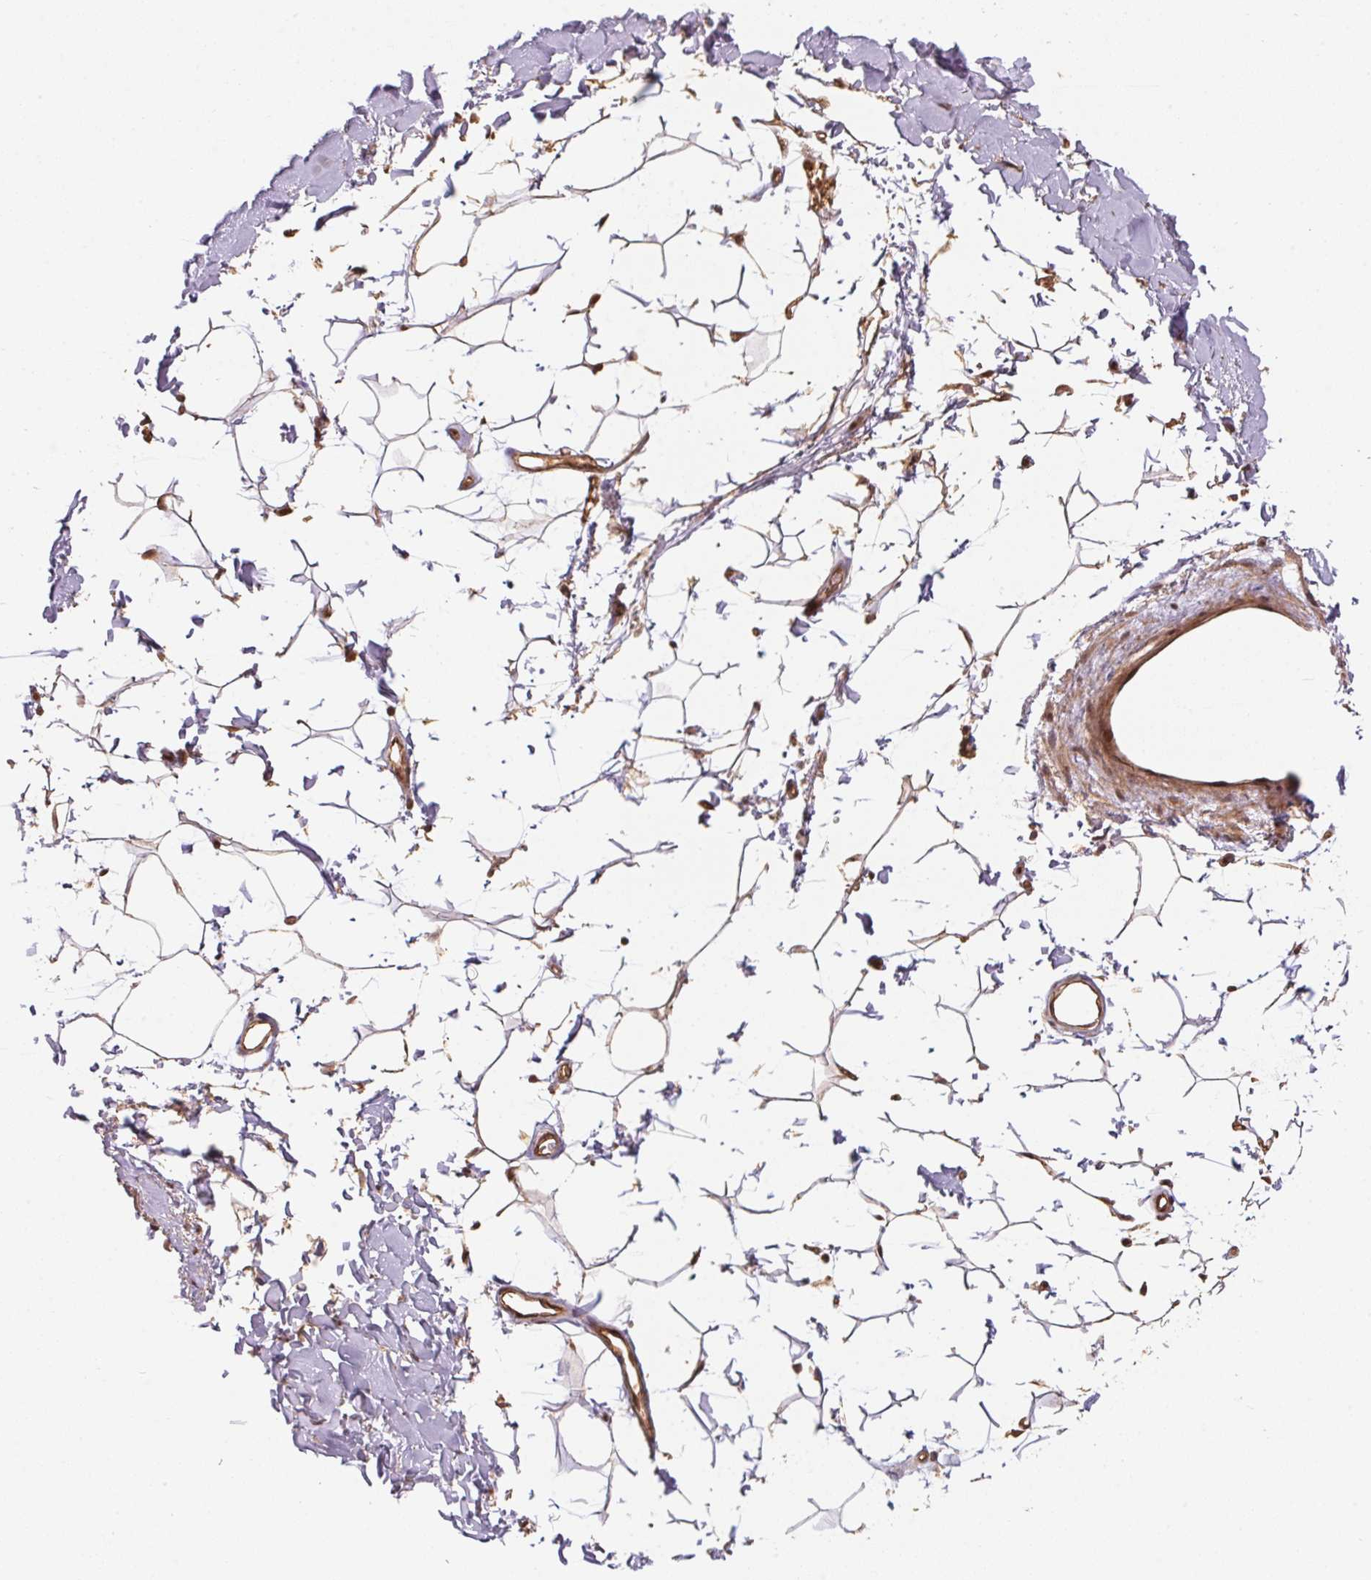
{"staining": {"intensity": "moderate", "quantity": ">75%", "location": "cytoplasmic/membranous"}, "tissue": "adipose tissue", "cell_type": "Adipocytes", "image_type": "normal", "snomed": [{"axis": "morphology", "description": "Normal tissue, NOS"}, {"axis": "topography", "description": "Cartilage tissue"}, {"axis": "topography", "description": "Bronchus"}], "caption": "IHC of benign adipose tissue exhibits medium levels of moderate cytoplasmic/membranous expression in approximately >75% of adipocytes. The protein is shown in brown color, while the nuclei are stained blue.", "gene": "TMEM222", "patient": {"sex": "female", "age": 79}}